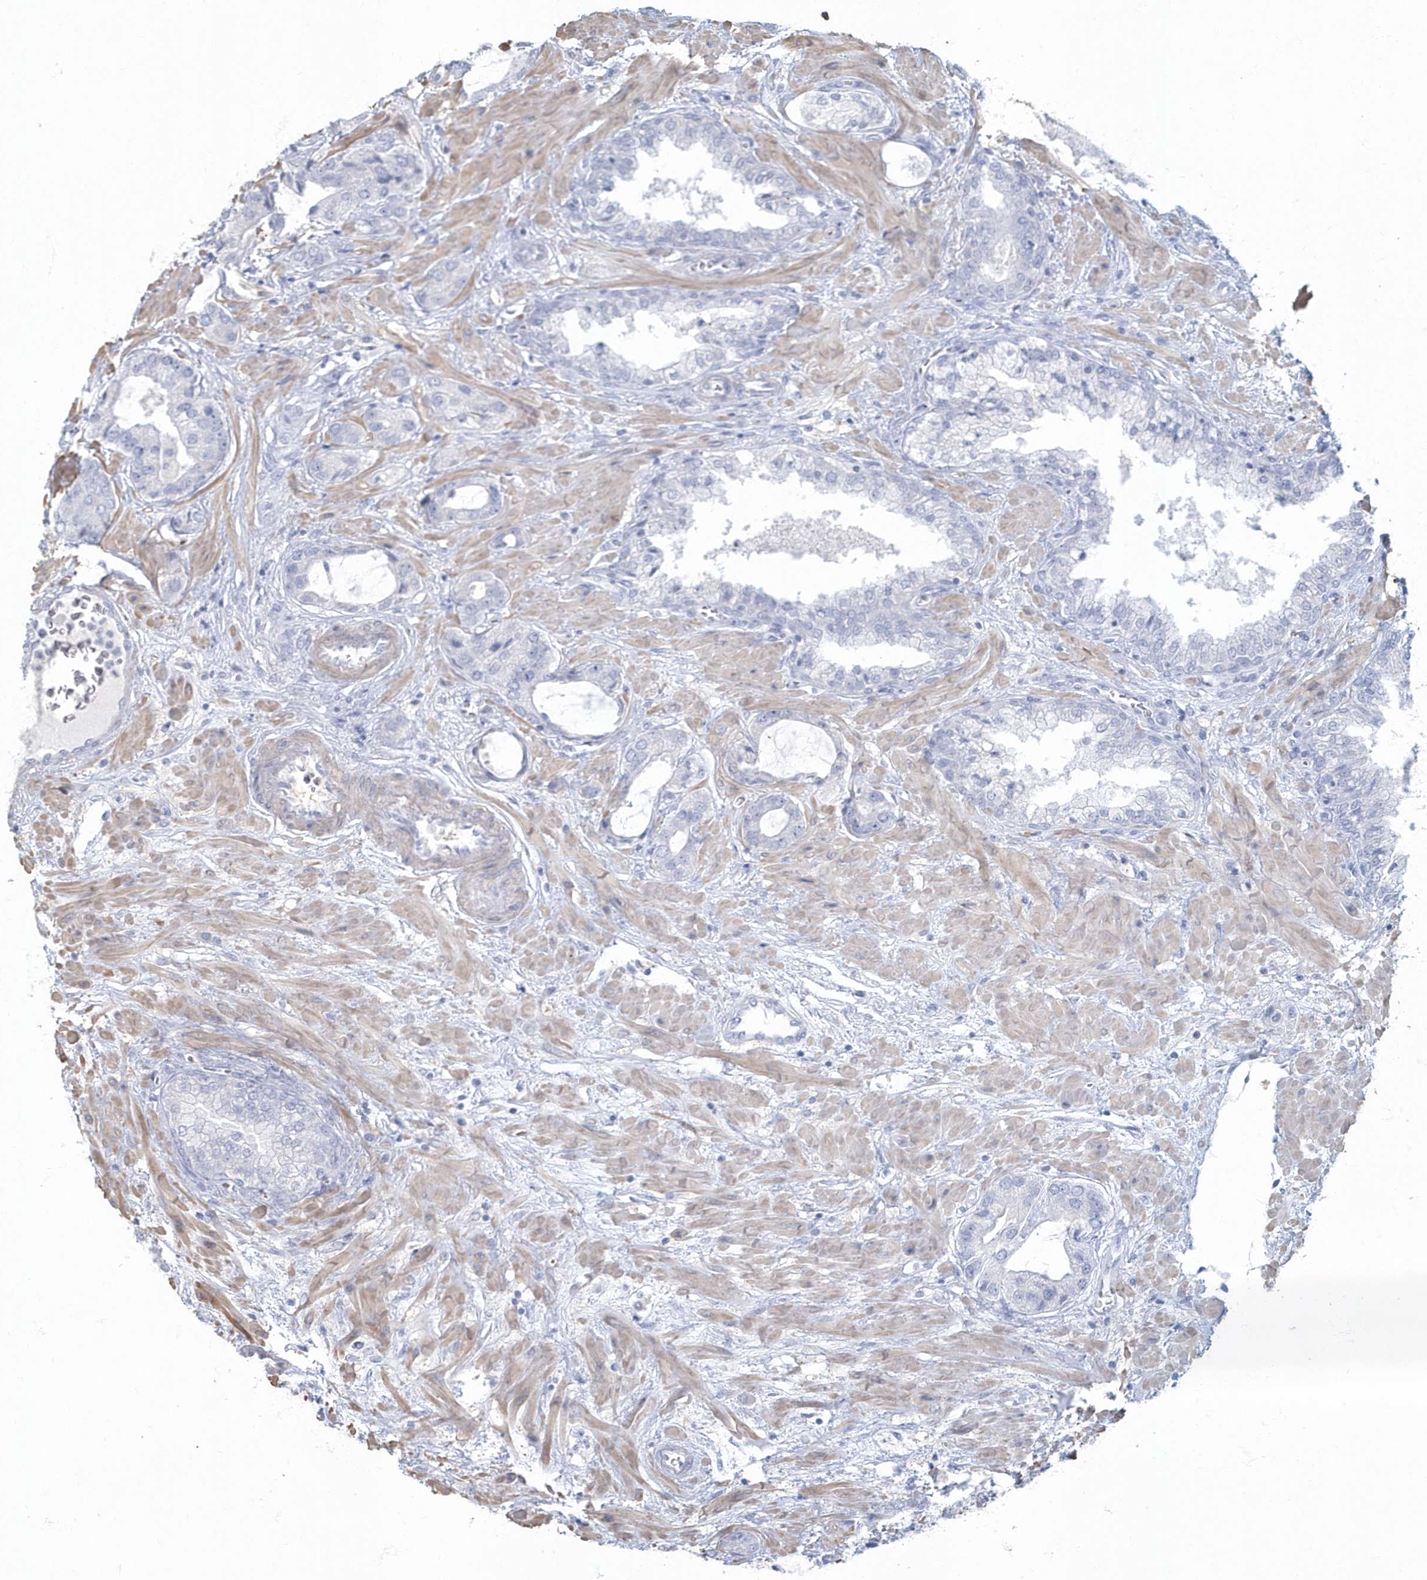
{"staining": {"intensity": "negative", "quantity": "none", "location": "none"}, "tissue": "prostate cancer", "cell_type": "Tumor cells", "image_type": "cancer", "snomed": [{"axis": "morphology", "description": "Normal tissue, NOS"}, {"axis": "morphology", "description": "Adenocarcinoma, High grade"}, {"axis": "topography", "description": "Prostate"}, {"axis": "topography", "description": "Peripheral nerve tissue"}], "caption": "This is an immunohistochemistry photomicrograph of high-grade adenocarcinoma (prostate). There is no positivity in tumor cells.", "gene": "MYOT", "patient": {"sex": "male", "age": 59}}